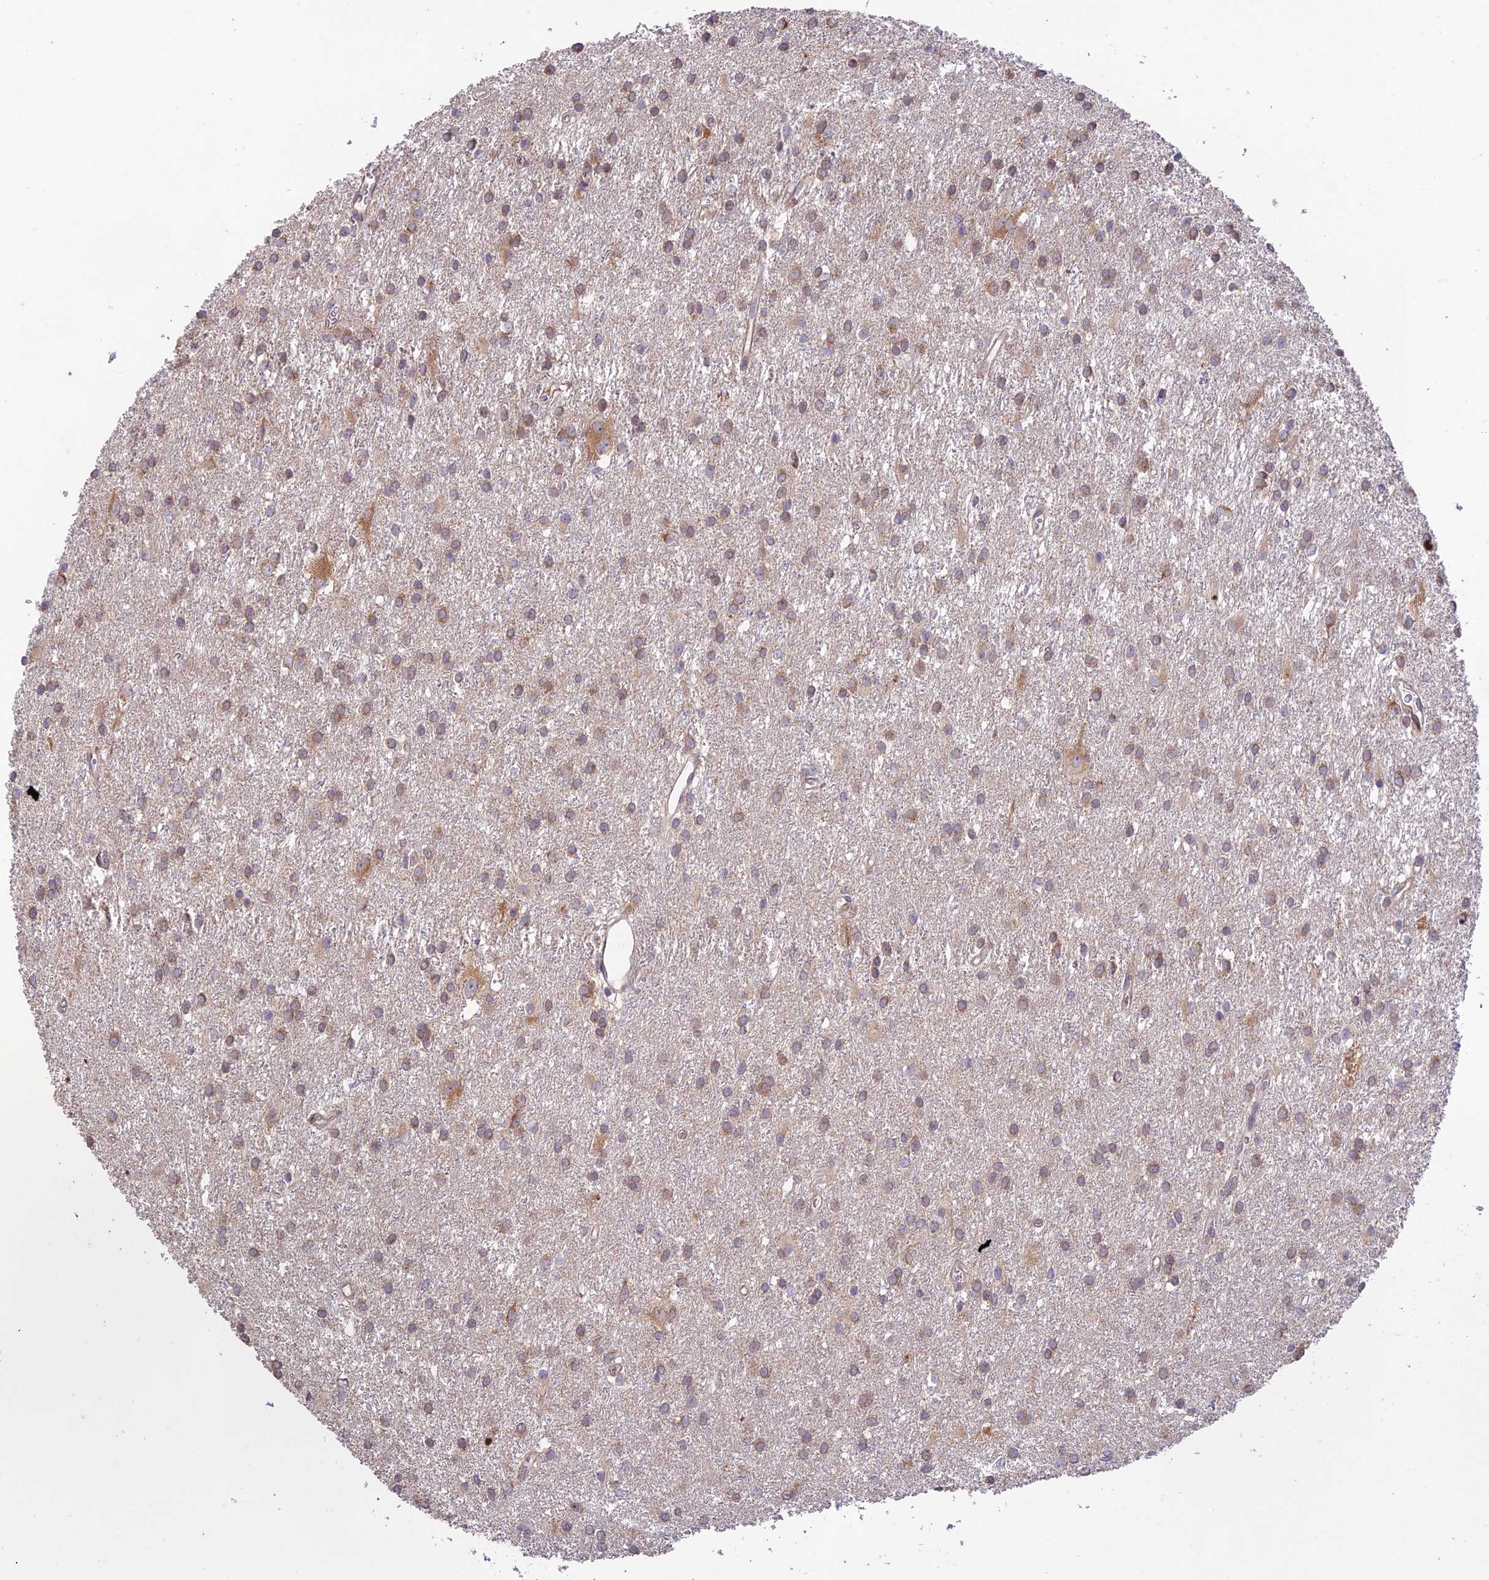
{"staining": {"intensity": "moderate", "quantity": "25%-75%", "location": "cytoplasmic/membranous"}, "tissue": "glioma", "cell_type": "Tumor cells", "image_type": "cancer", "snomed": [{"axis": "morphology", "description": "Glioma, malignant, High grade"}, {"axis": "topography", "description": "Brain"}], "caption": "A brown stain labels moderate cytoplasmic/membranous expression of a protein in human malignant glioma (high-grade) tumor cells.", "gene": "TMEM259", "patient": {"sex": "female", "age": 50}}